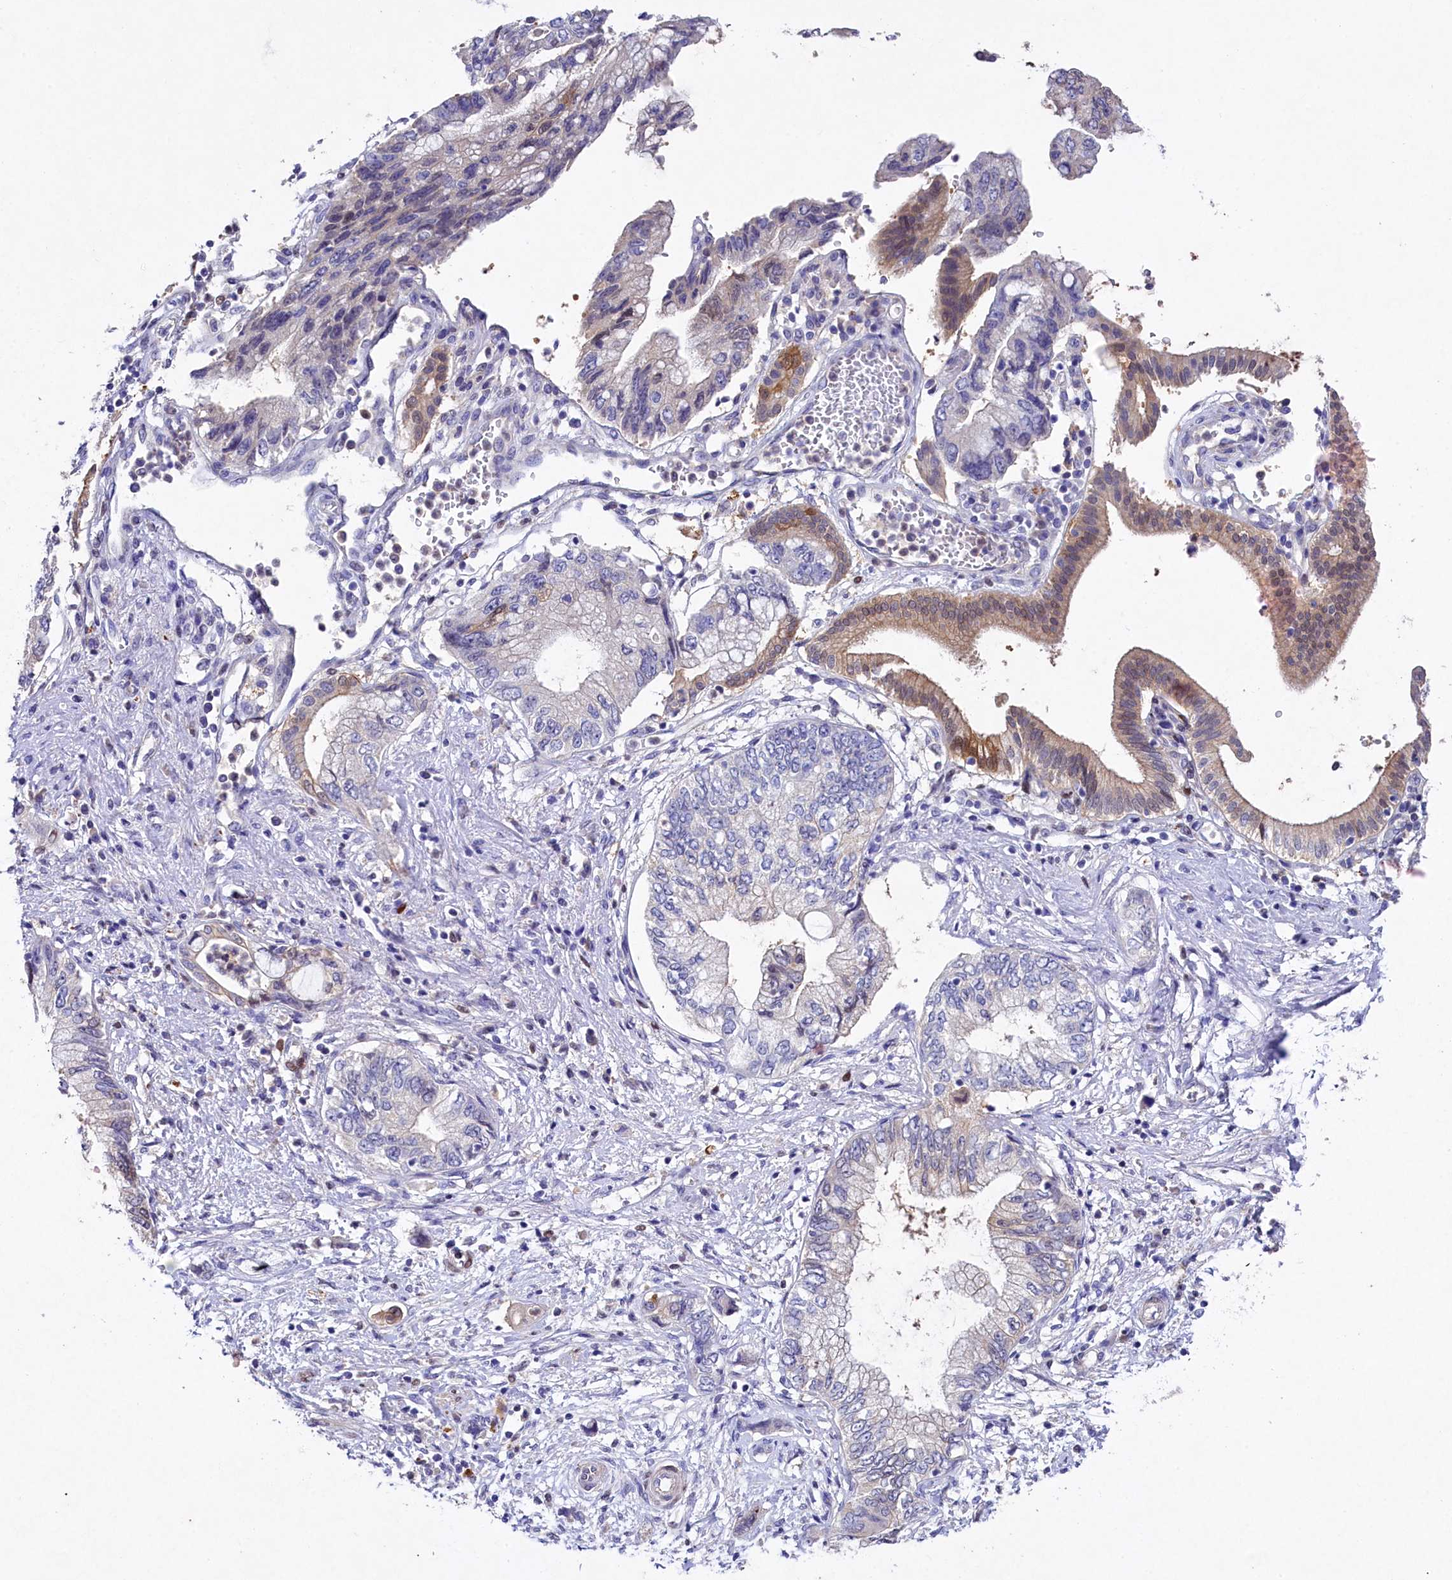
{"staining": {"intensity": "moderate", "quantity": "<25%", "location": "cytoplasmic/membranous"}, "tissue": "pancreatic cancer", "cell_type": "Tumor cells", "image_type": "cancer", "snomed": [{"axis": "morphology", "description": "Adenocarcinoma, NOS"}, {"axis": "topography", "description": "Pancreas"}], "caption": "Pancreatic cancer (adenocarcinoma) stained for a protein demonstrates moderate cytoplasmic/membranous positivity in tumor cells.", "gene": "TGDS", "patient": {"sex": "female", "age": 73}}